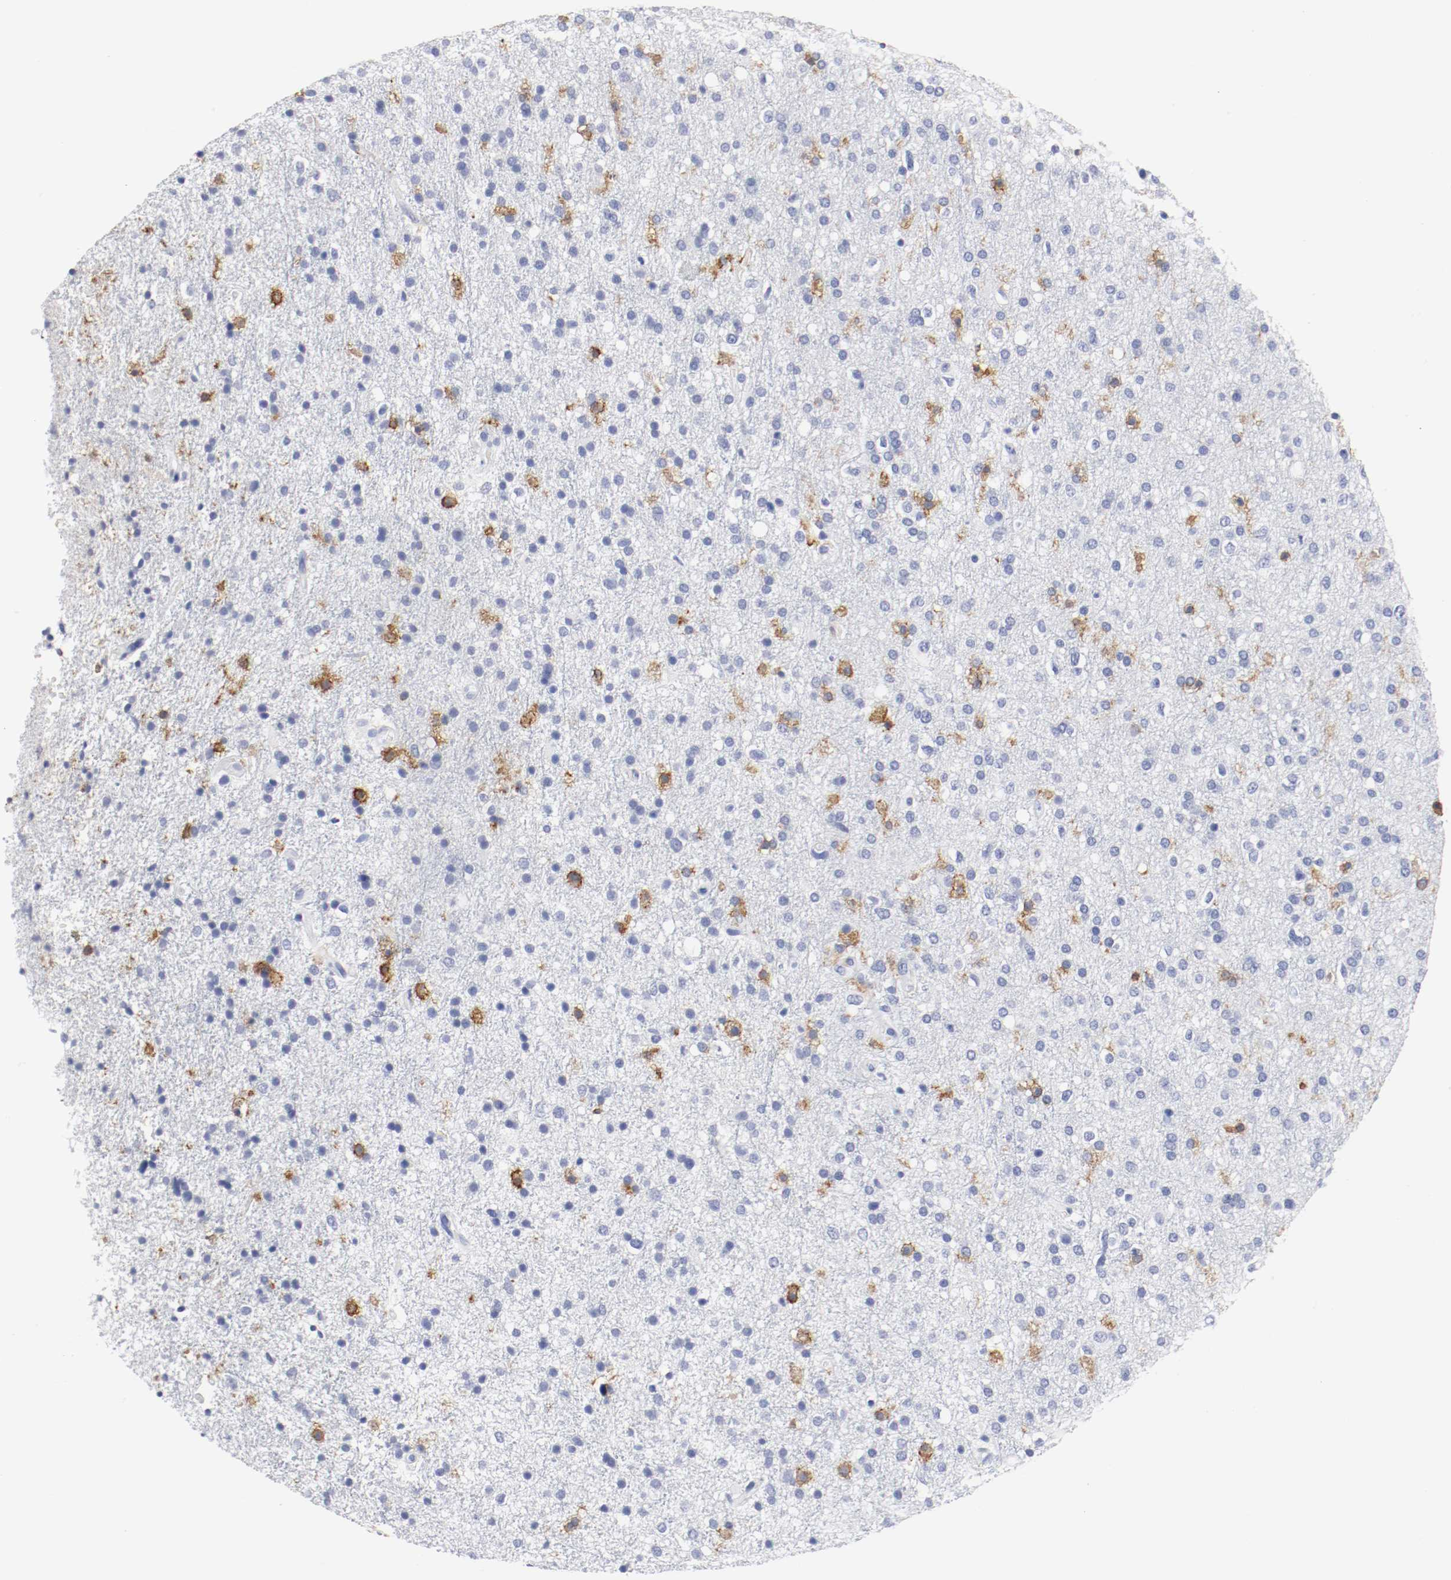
{"staining": {"intensity": "negative", "quantity": "none", "location": "none"}, "tissue": "glioma", "cell_type": "Tumor cells", "image_type": "cancer", "snomed": [{"axis": "morphology", "description": "Glioma, malignant, High grade"}, {"axis": "topography", "description": "Brain"}], "caption": "High magnification brightfield microscopy of glioma stained with DAB (3,3'-diaminobenzidine) (brown) and counterstained with hematoxylin (blue): tumor cells show no significant staining. Brightfield microscopy of immunohistochemistry (IHC) stained with DAB (3,3'-diaminobenzidine) (brown) and hematoxylin (blue), captured at high magnification.", "gene": "ITGAX", "patient": {"sex": "male", "age": 33}}